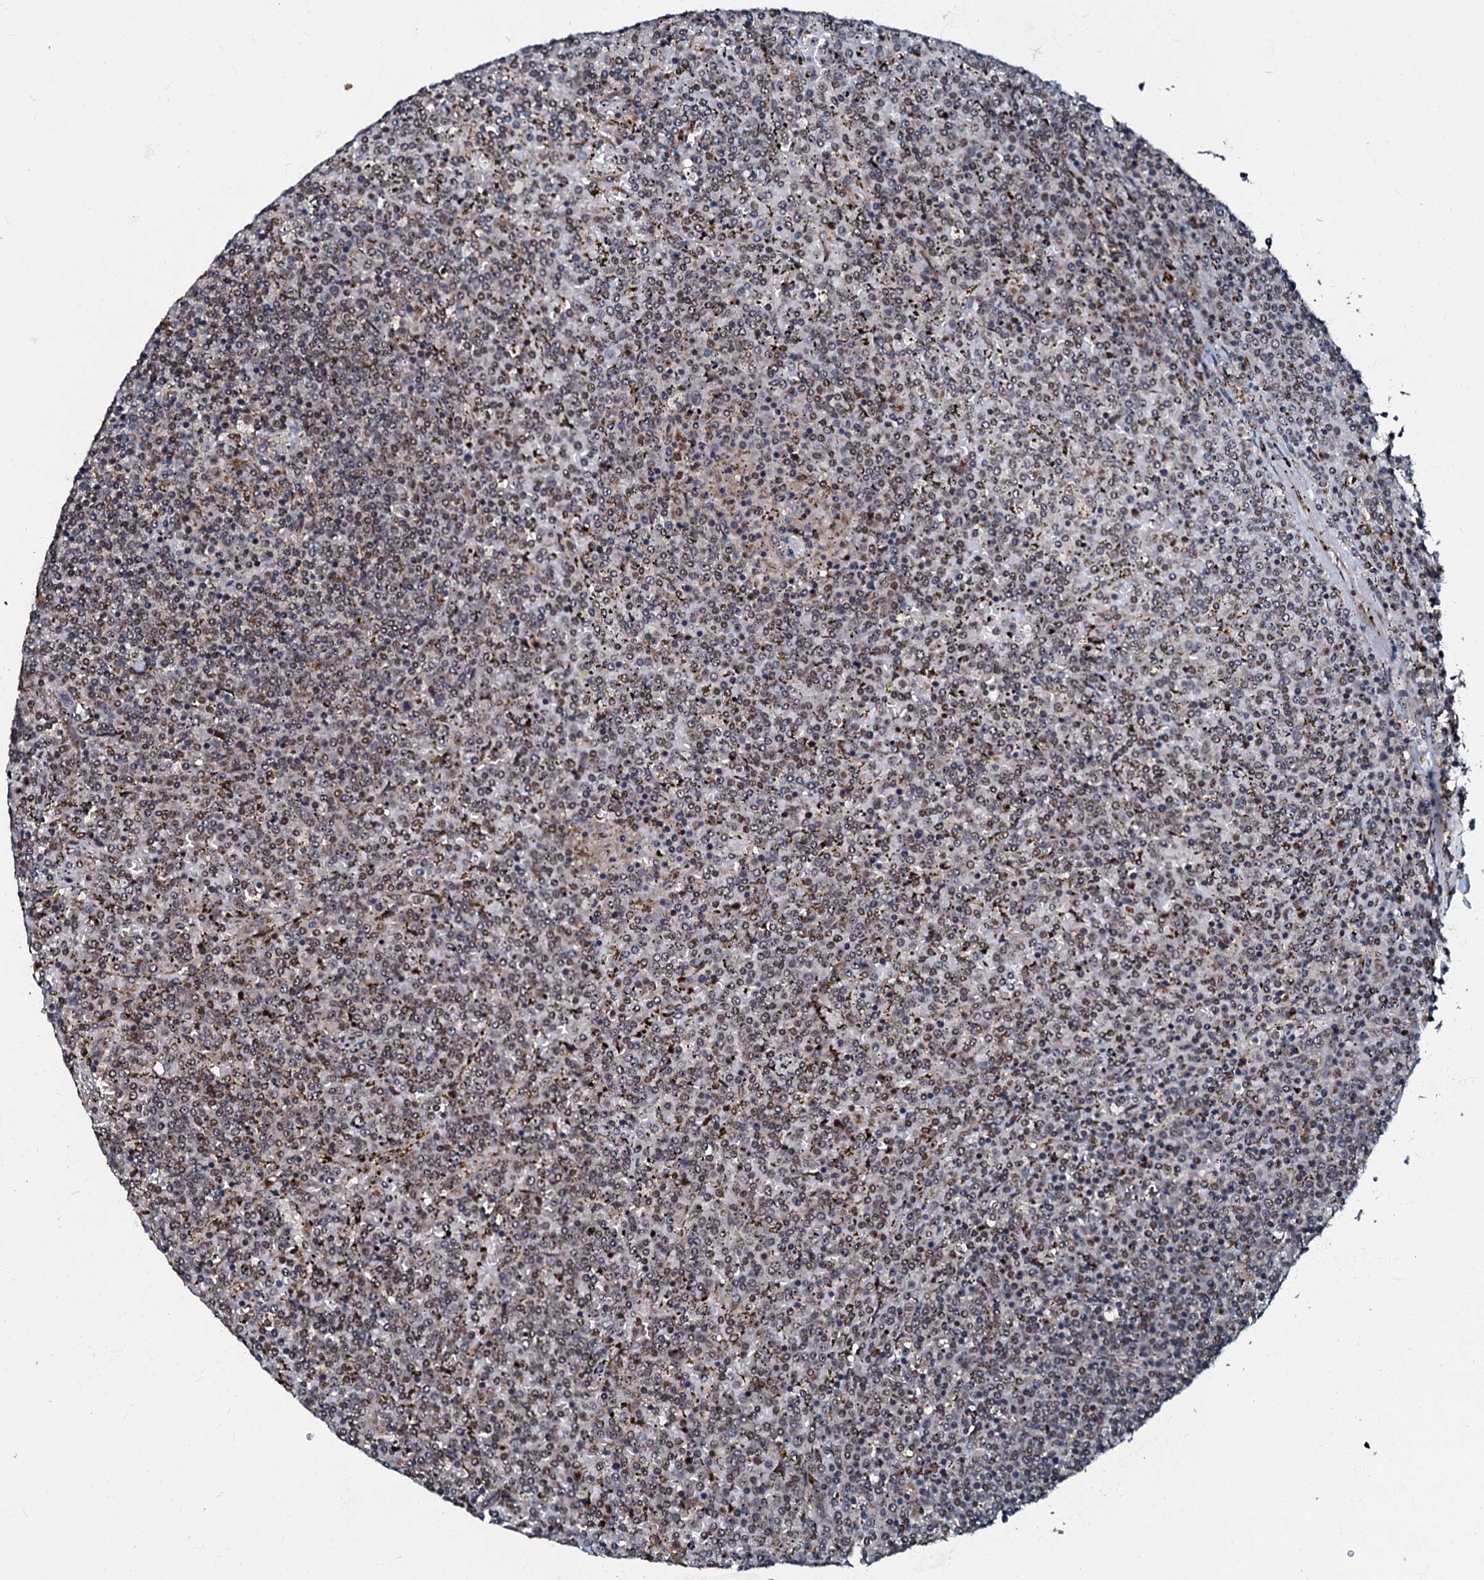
{"staining": {"intensity": "weak", "quantity": ">75%", "location": "nuclear"}, "tissue": "lymphoma", "cell_type": "Tumor cells", "image_type": "cancer", "snomed": [{"axis": "morphology", "description": "Malignant lymphoma, non-Hodgkin's type, Low grade"}, {"axis": "topography", "description": "Spleen"}], "caption": "An immunohistochemistry (IHC) micrograph of tumor tissue is shown. Protein staining in brown highlights weak nuclear positivity in lymphoma within tumor cells.", "gene": "C18orf32", "patient": {"sex": "female", "age": 19}}